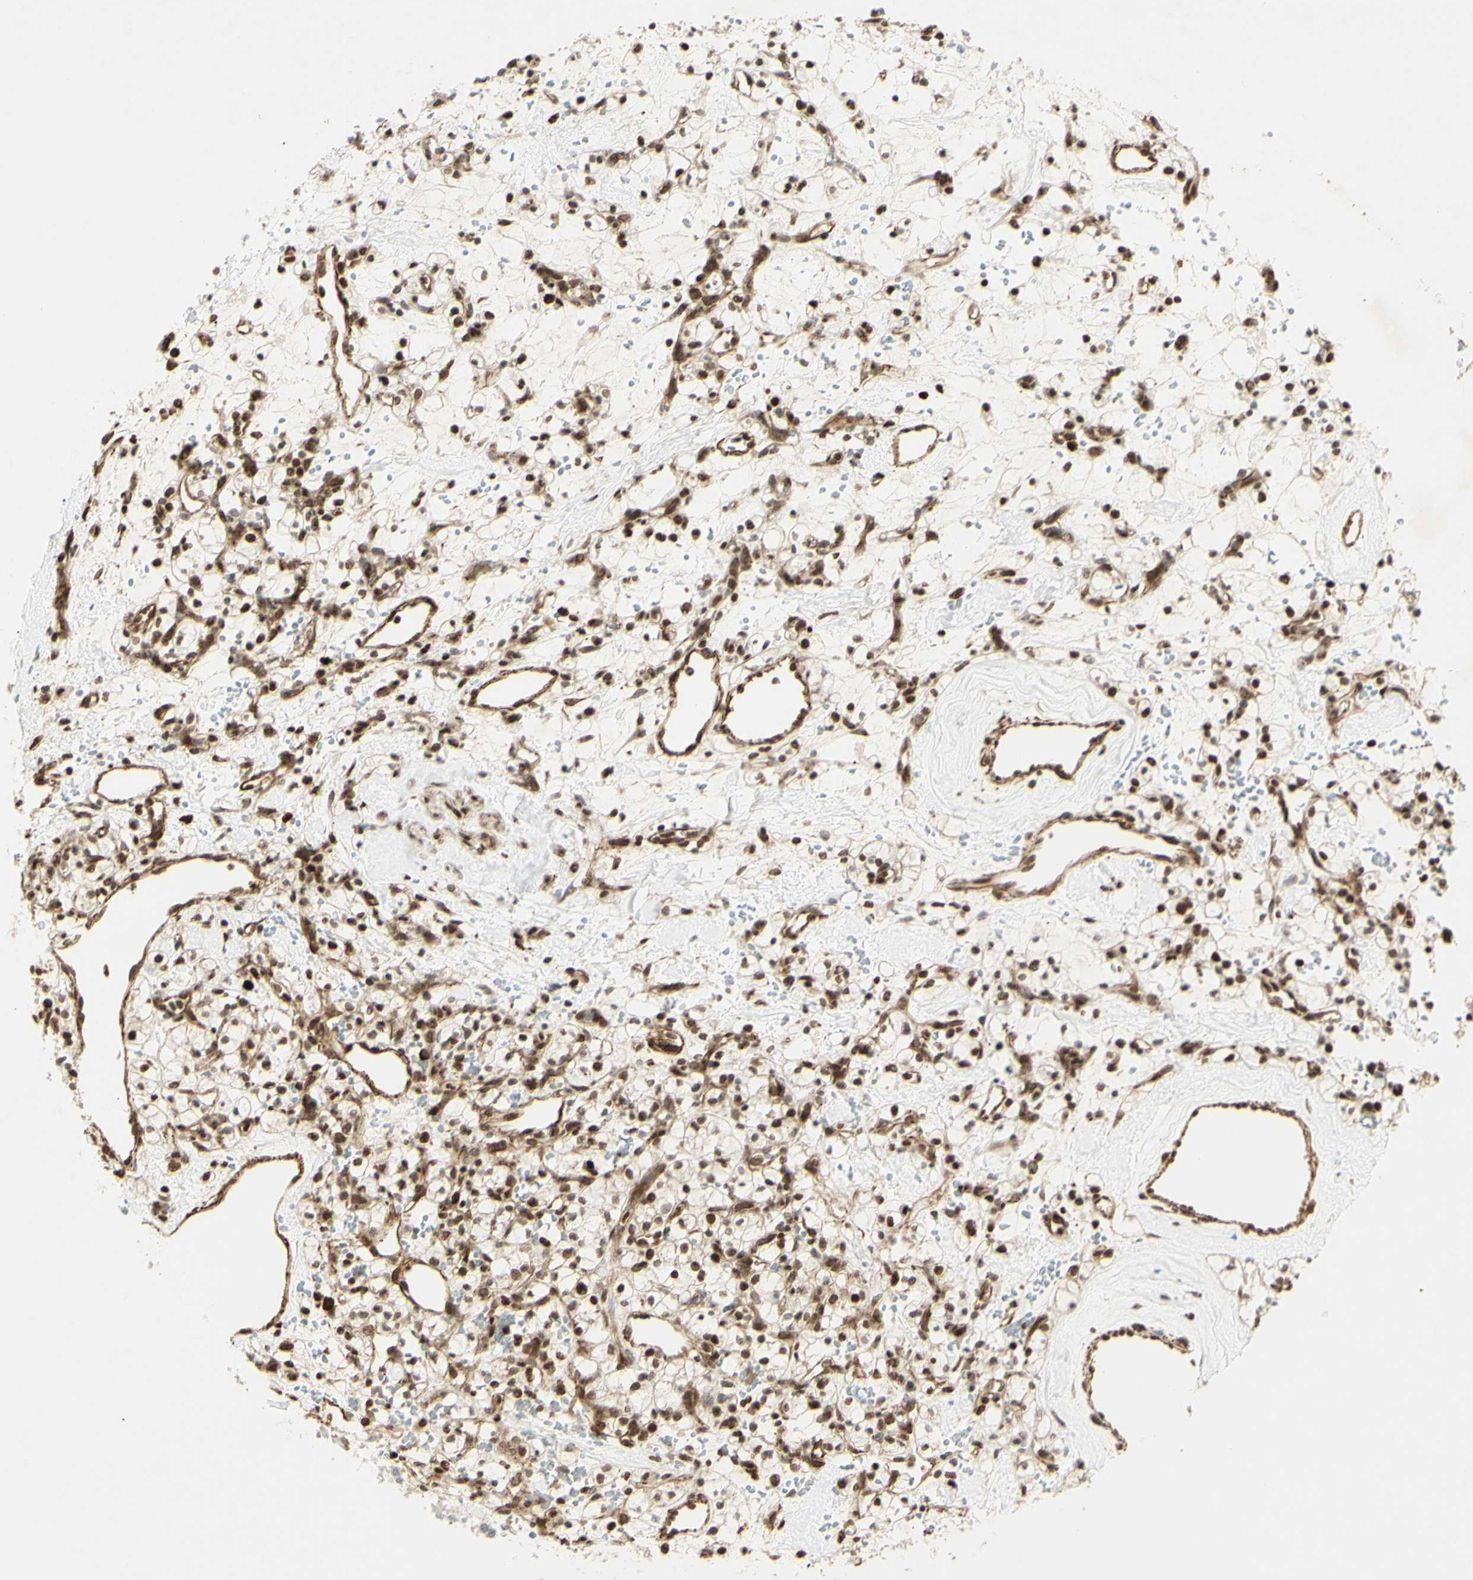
{"staining": {"intensity": "moderate", "quantity": ">75%", "location": "nuclear"}, "tissue": "renal cancer", "cell_type": "Tumor cells", "image_type": "cancer", "snomed": [{"axis": "morphology", "description": "Adenocarcinoma, NOS"}, {"axis": "topography", "description": "Kidney"}], "caption": "Immunohistochemistry of human adenocarcinoma (renal) displays medium levels of moderate nuclear expression in approximately >75% of tumor cells.", "gene": "ZMYM6", "patient": {"sex": "female", "age": 60}}